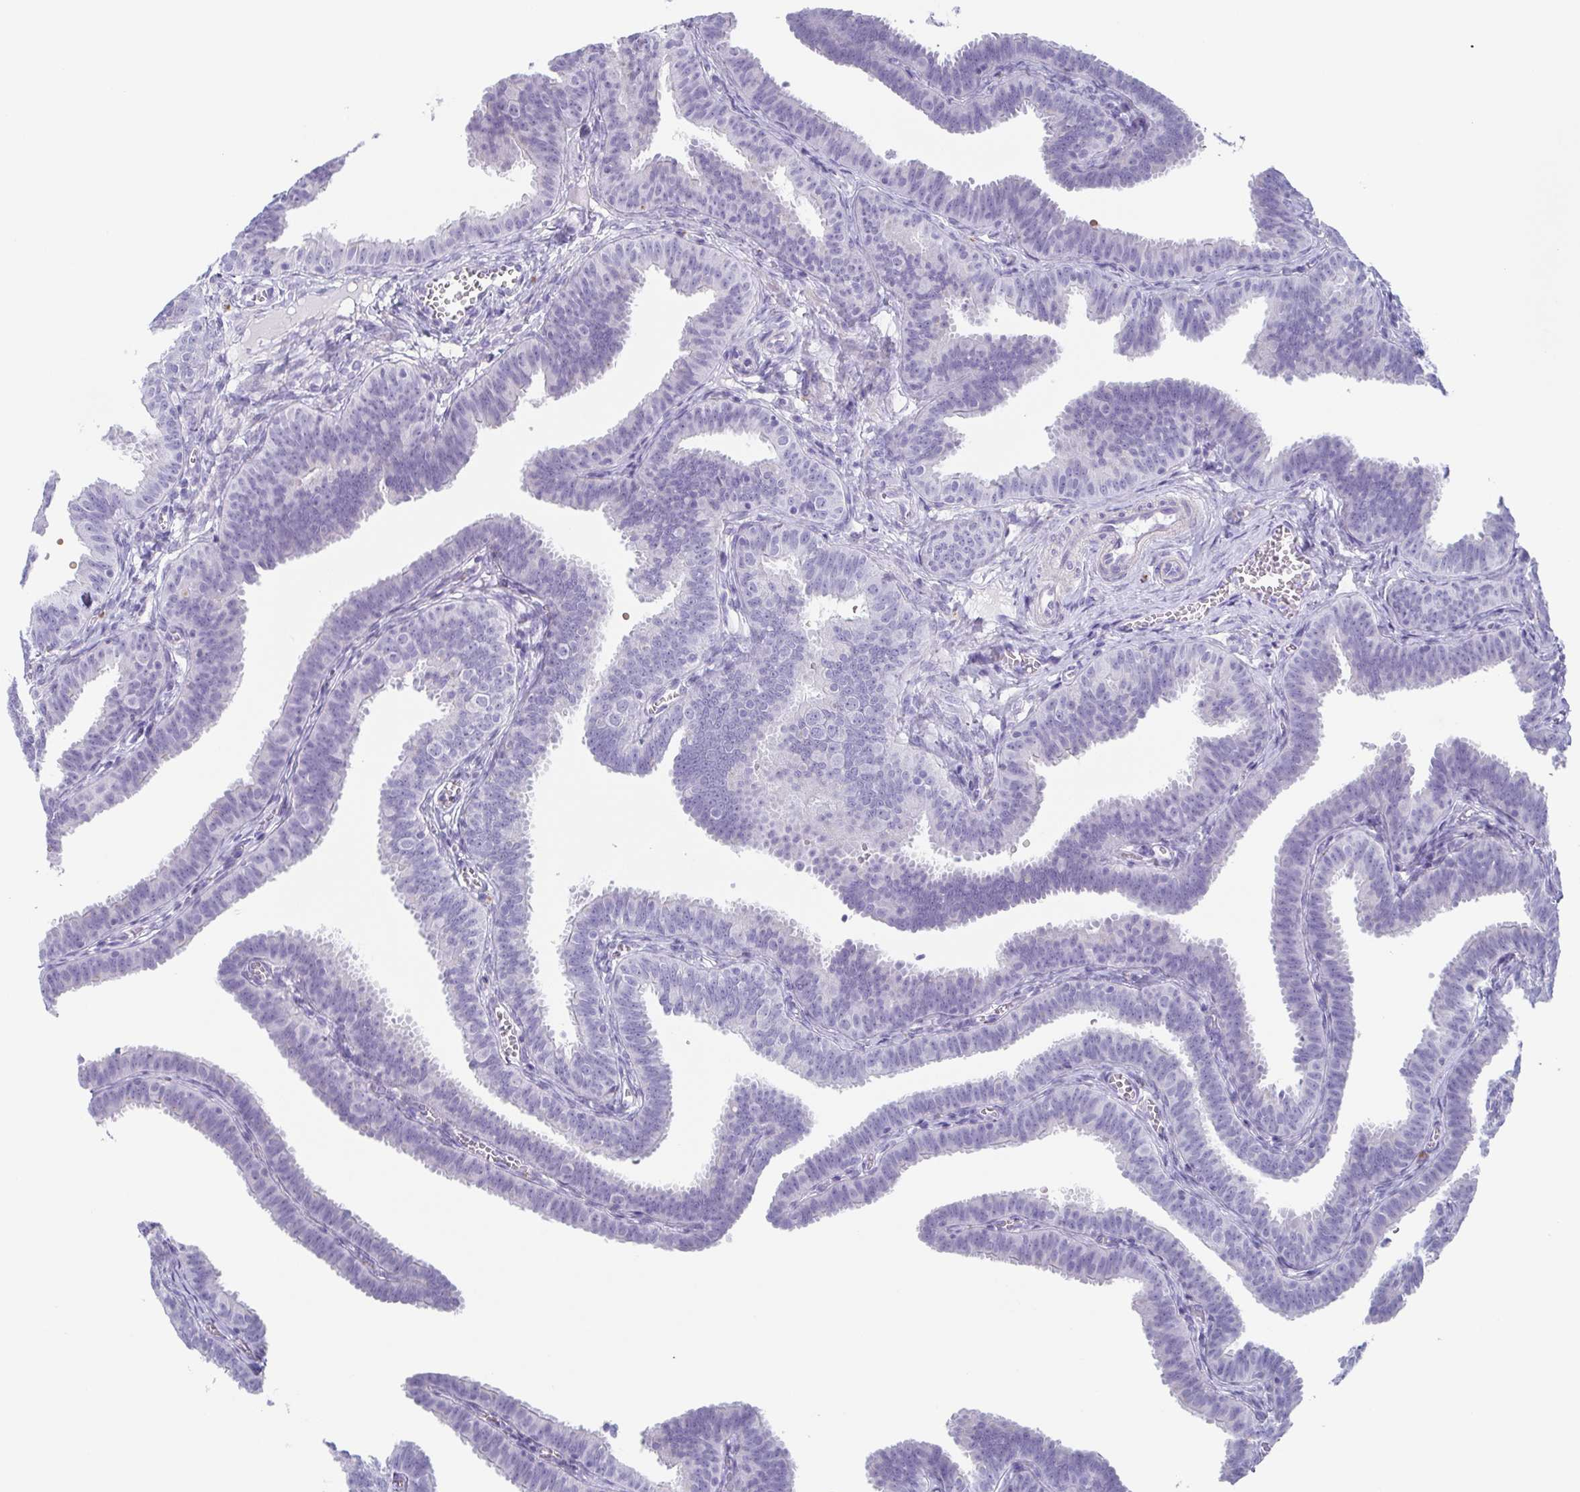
{"staining": {"intensity": "negative", "quantity": "none", "location": "none"}, "tissue": "fallopian tube", "cell_type": "Glandular cells", "image_type": "normal", "snomed": [{"axis": "morphology", "description": "Normal tissue, NOS"}, {"axis": "topography", "description": "Fallopian tube"}], "caption": "An IHC micrograph of benign fallopian tube is shown. There is no staining in glandular cells of fallopian tube. (DAB (3,3'-diaminobenzidine) immunohistochemistry (IHC) with hematoxylin counter stain).", "gene": "TAGLN3", "patient": {"sex": "female", "age": 25}}